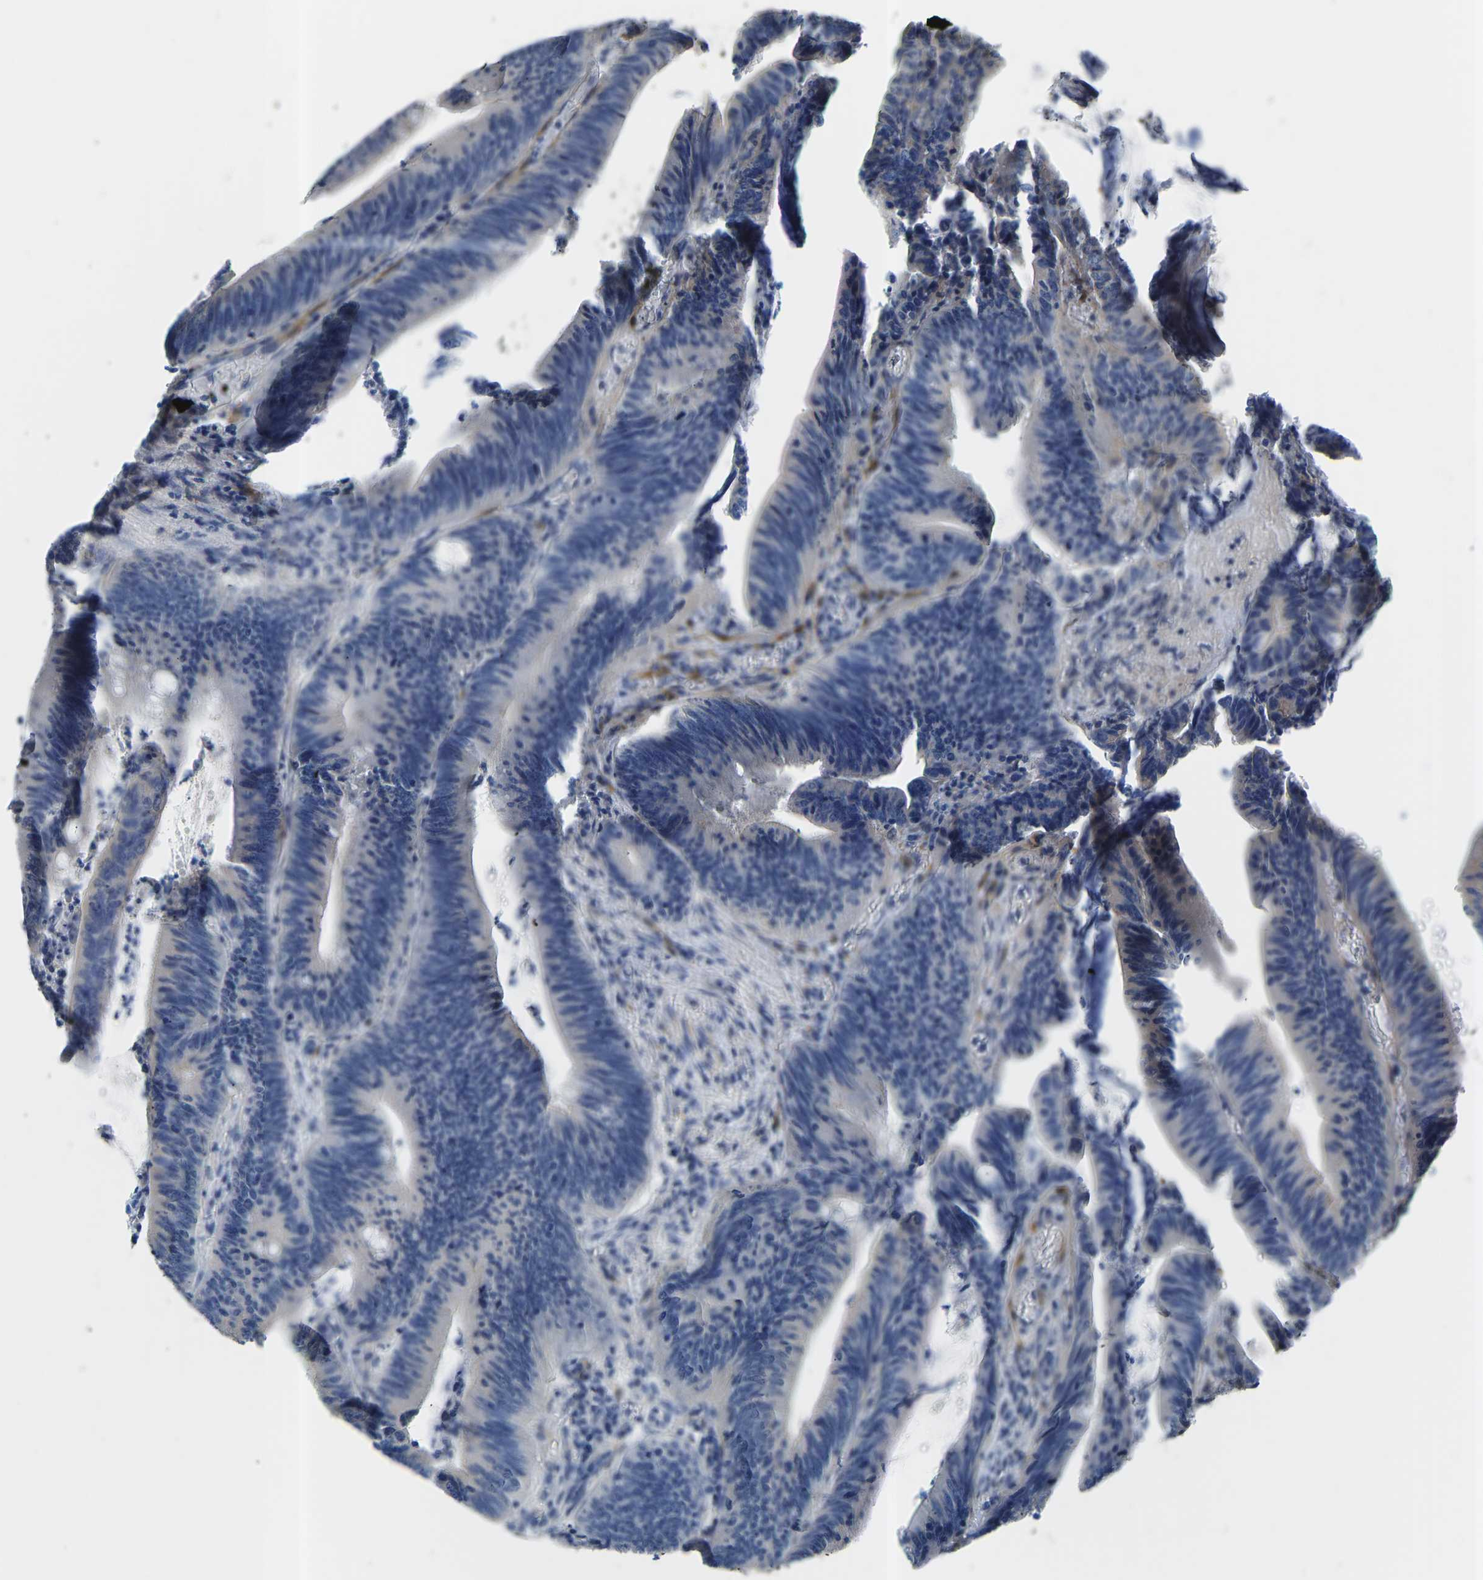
{"staining": {"intensity": "moderate", "quantity": "25%-75%", "location": "cytoplasmic/membranous"}, "tissue": "colorectal cancer", "cell_type": "Tumor cells", "image_type": "cancer", "snomed": [{"axis": "morphology", "description": "Normal tissue, NOS"}, {"axis": "morphology", "description": "Adenocarcinoma, NOS"}, {"axis": "topography", "description": "Rectum"}], "caption": "IHC of colorectal cancer (adenocarcinoma) displays medium levels of moderate cytoplasmic/membranous expression in approximately 25%-75% of tumor cells. (brown staining indicates protein expression, while blue staining denotes nuclei).", "gene": "RBP1", "patient": {"sex": "female", "age": 66}}